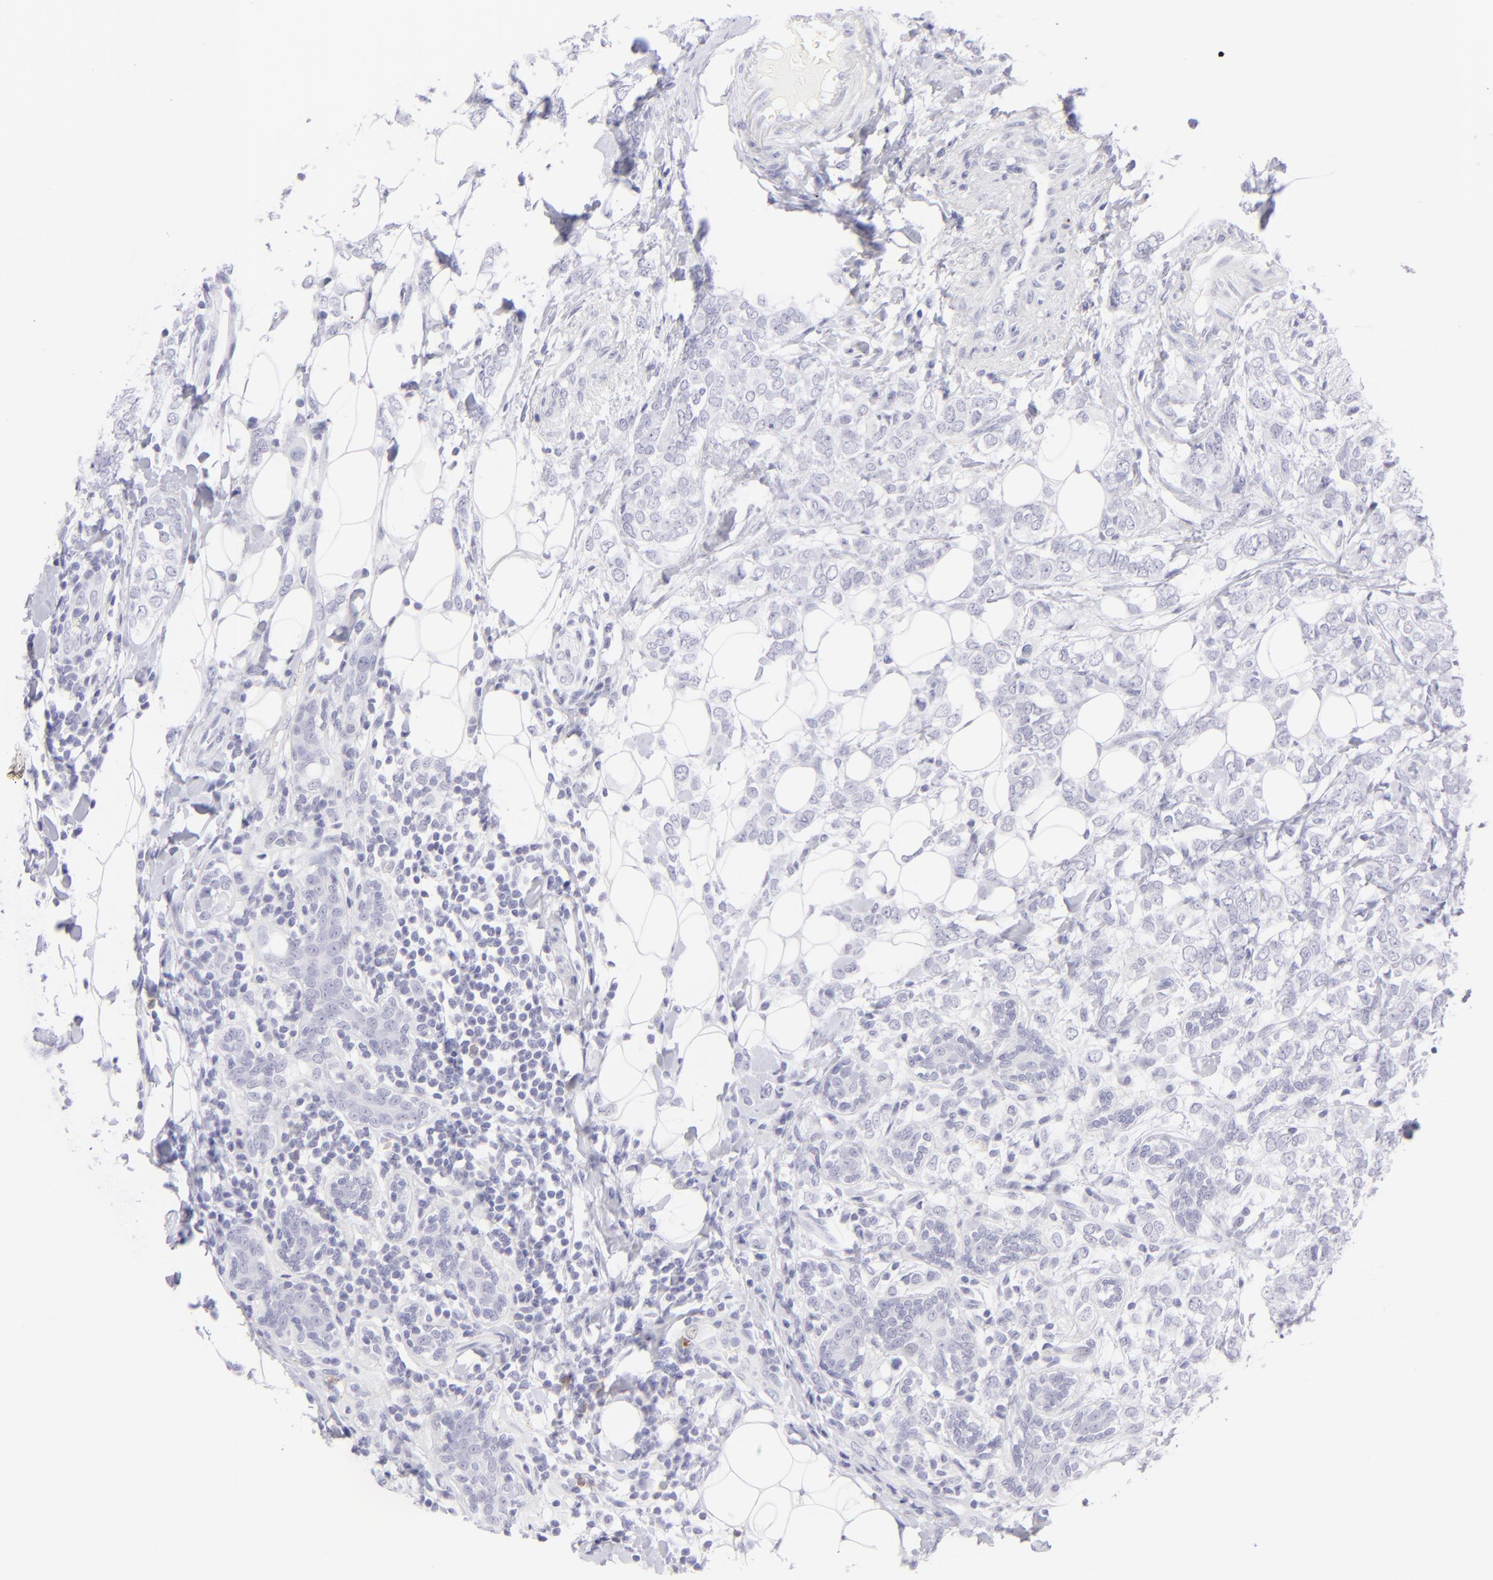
{"staining": {"intensity": "negative", "quantity": "none", "location": "none"}, "tissue": "breast cancer", "cell_type": "Tumor cells", "image_type": "cancer", "snomed": [{"axis": "morphology", "description": "Normal tissue, NOS"}, {"axis": "morphology", "description": "Lobular carcinoma"}, {"axis": "topography", "description": "Breast"}], "caption": "An image of breast cancer (lobular carcinoma) stained for a protein reveals no brown staining in tumor cells.", "gene": "FCER2", "patient": {"sex": "female", "age": 47}}